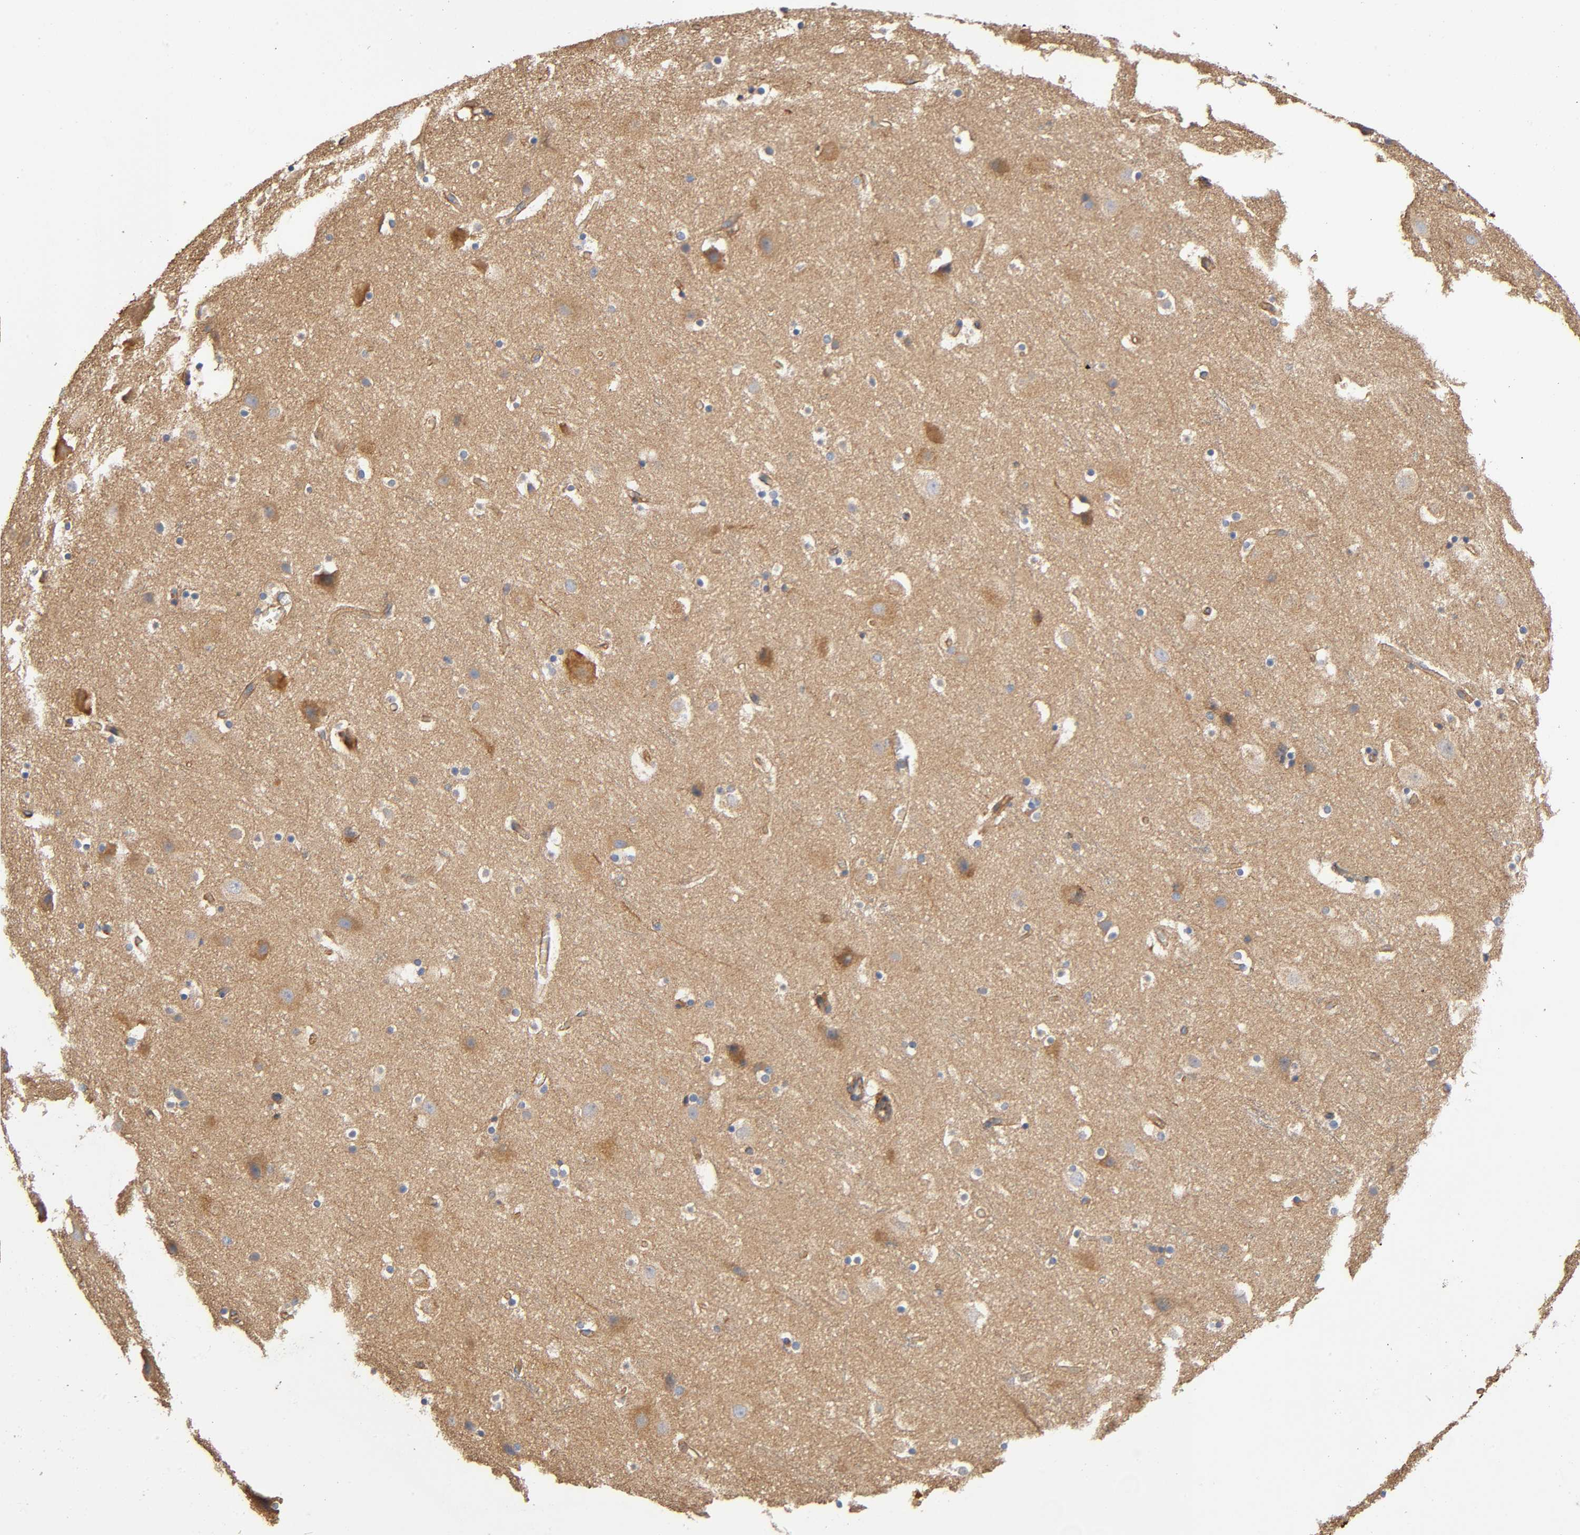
{"staining": {"intensity": "moderate", "quantity": ">75%", "location": "cytoplasmic/membranous"}, "tissue": "cerebral cortex", "cell_type": "Endothelial cells", "image_type": "normal", "snomed": [{"axis": "morphology", "description": "Normal tissue, NOS"}, {"axis": "topography", "description": "Cerebral cortex"}], "caption": "Brown immunohistochemical staining in unremarkable human cerebral cortex demonstrates moderate cytoplasmic/membranous expression in approximately >75% of endothelial cells. Using DAB (3,3'-diaminobenzidine) (brown) and hematoxylin (blue) stains, captured at high magnification using brightfield microscopy.", "gene": "MARS1", "patient": {"sex": "male", "age": 45}}